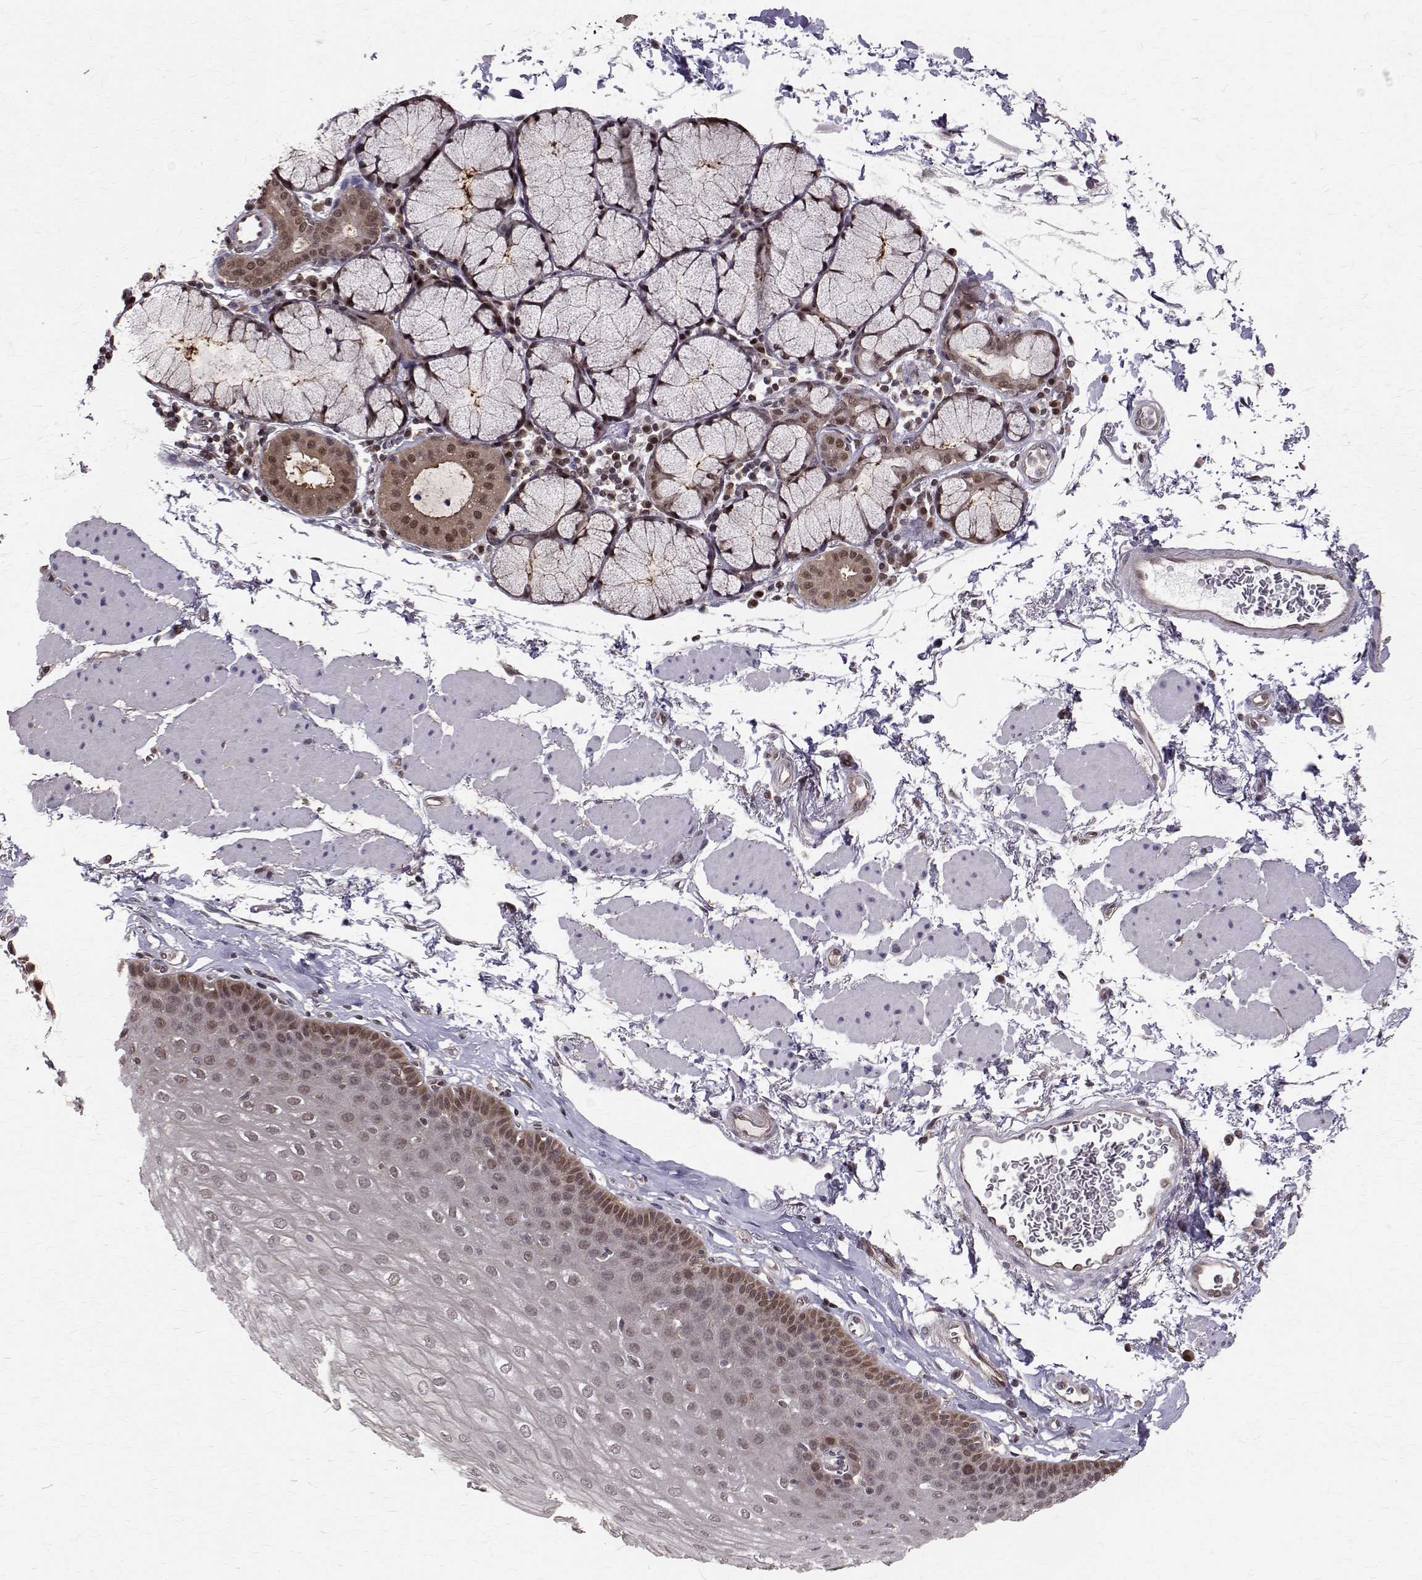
{"staining": {"intensity": "moderate", "quantity": "25%-75%", "location": "nuclear"}, "tissue": "esophagus", "cell_type": "Squamous epithelial cells", "image_type": "normal", "snomed": [{"axis": "morphology", "description": "Normal tissue, NOS"}, {"axis": "topography", "description": "Esophagus"}], "caption": "DAB immunohistochemical staining of unremarkable esophagus shows moderate nuclear protein expression in about 25%-75% of squamous epithelial cells.", "gene": "NIF3L1", "patient": {"sex": "female", "age": 81}}